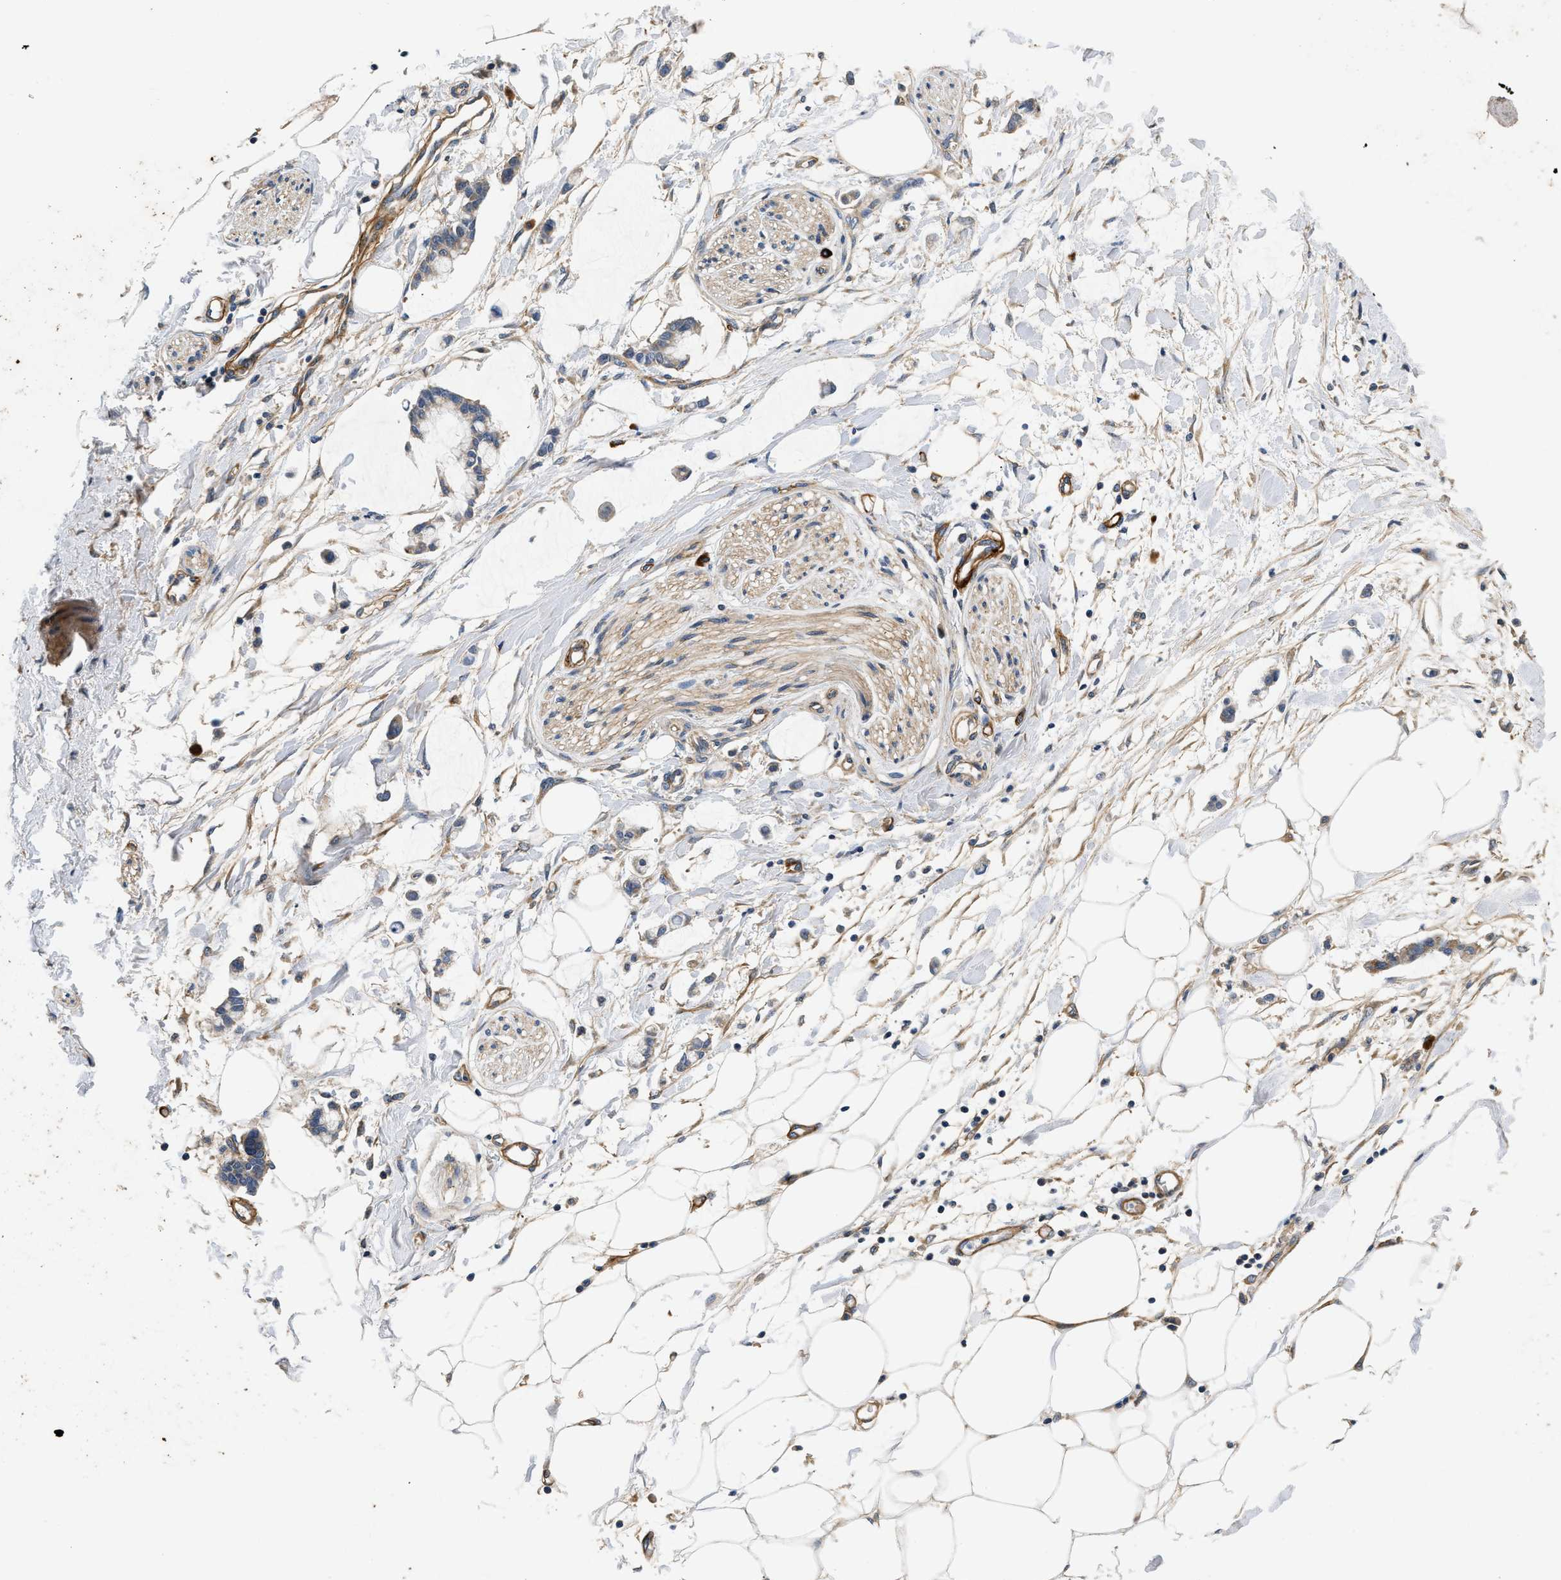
{"staining": {"intensity": "moderate", "quantity": ">75%", "location": "cytoplasmic/membranous"}, "tissue": "adipose tissue", "cell_type": "Adipocytes", "image_type": "normal", "snomed": [{"axis": "morphology", "description": "Normal tissue, NOS"}, {"axis": "morphology", "description": "Adenocarcinoma, NOS"}, {"axis": "topography", "description": "Colon"}, {"axis": "topography", "description": "Peripheral nerve tissue"}], "caption": "High-magnification brightfield microscopy of unremarkable adipose tissue stained with DAB (brown) and counterstained with hematoxylin (blue). adipocytes exhibit moderate cytoplasmic/membranous staining is appreciated in about>75% of cells. (DAB (3,3'-diaminobenzidine) = brown stain, brightfield microscopy at high magnification).", "gene": "NME6", "patient": {"sex": "male", "age": 14}}